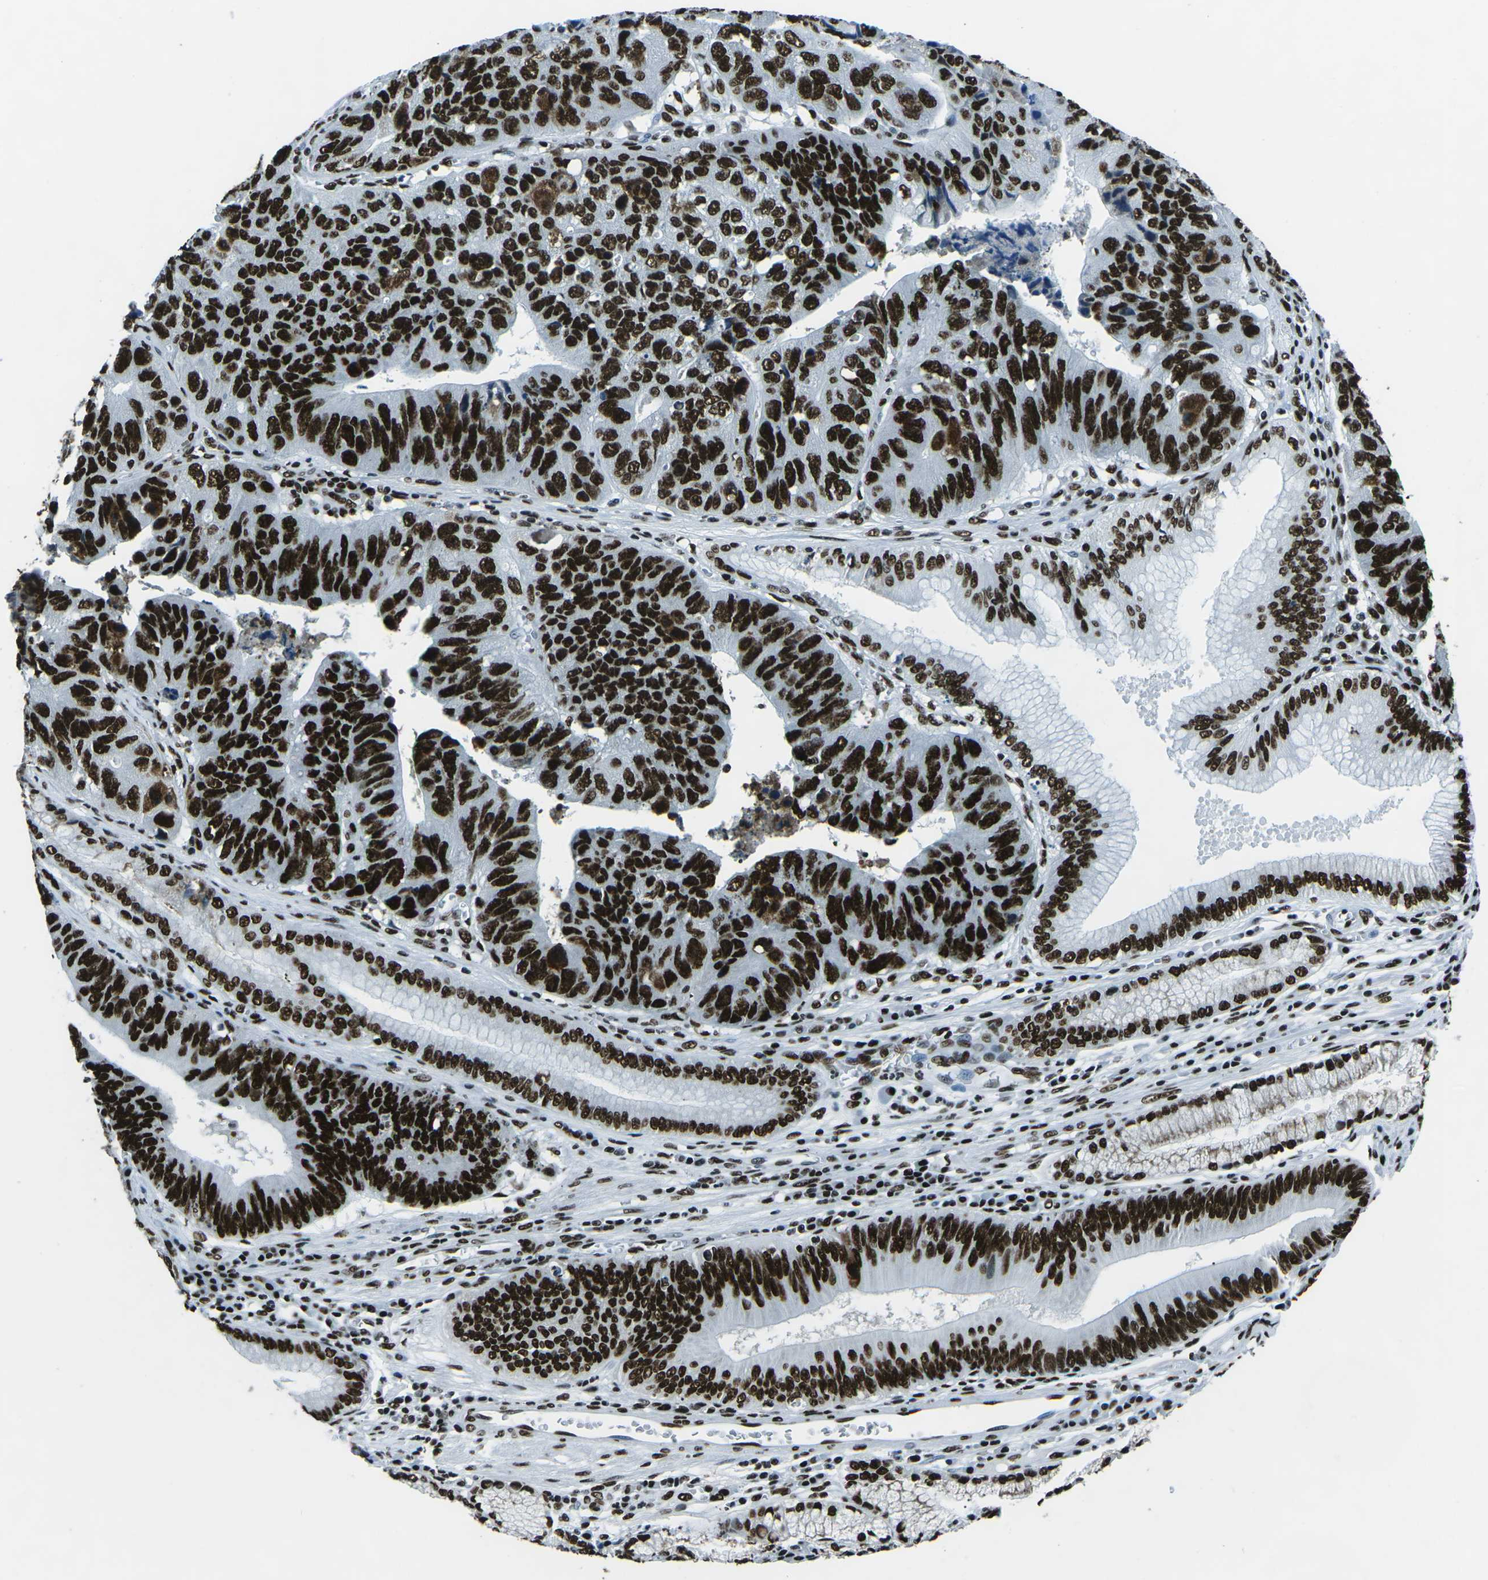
{"staining": {"intensity": "strong", "quantity": ">75%", "location": "nuclear"}, "tissue": "stomach cancer", "cell_type": "Tumor cells", "image_type": "cancer", "snomed": [{"axis": "morphology", "description": "Adenocarcinoma, NOS"}, {"axis": "topography", "description": "Stomach"}], "caption": "Immunohistochemical staining of adenocarcinoma (stomach) reveals high levels of strong nuclear positivity in about >75% of tumor cells.", "gene": "HNRNPL", "patient": {"sex": "male", "age": 59}}